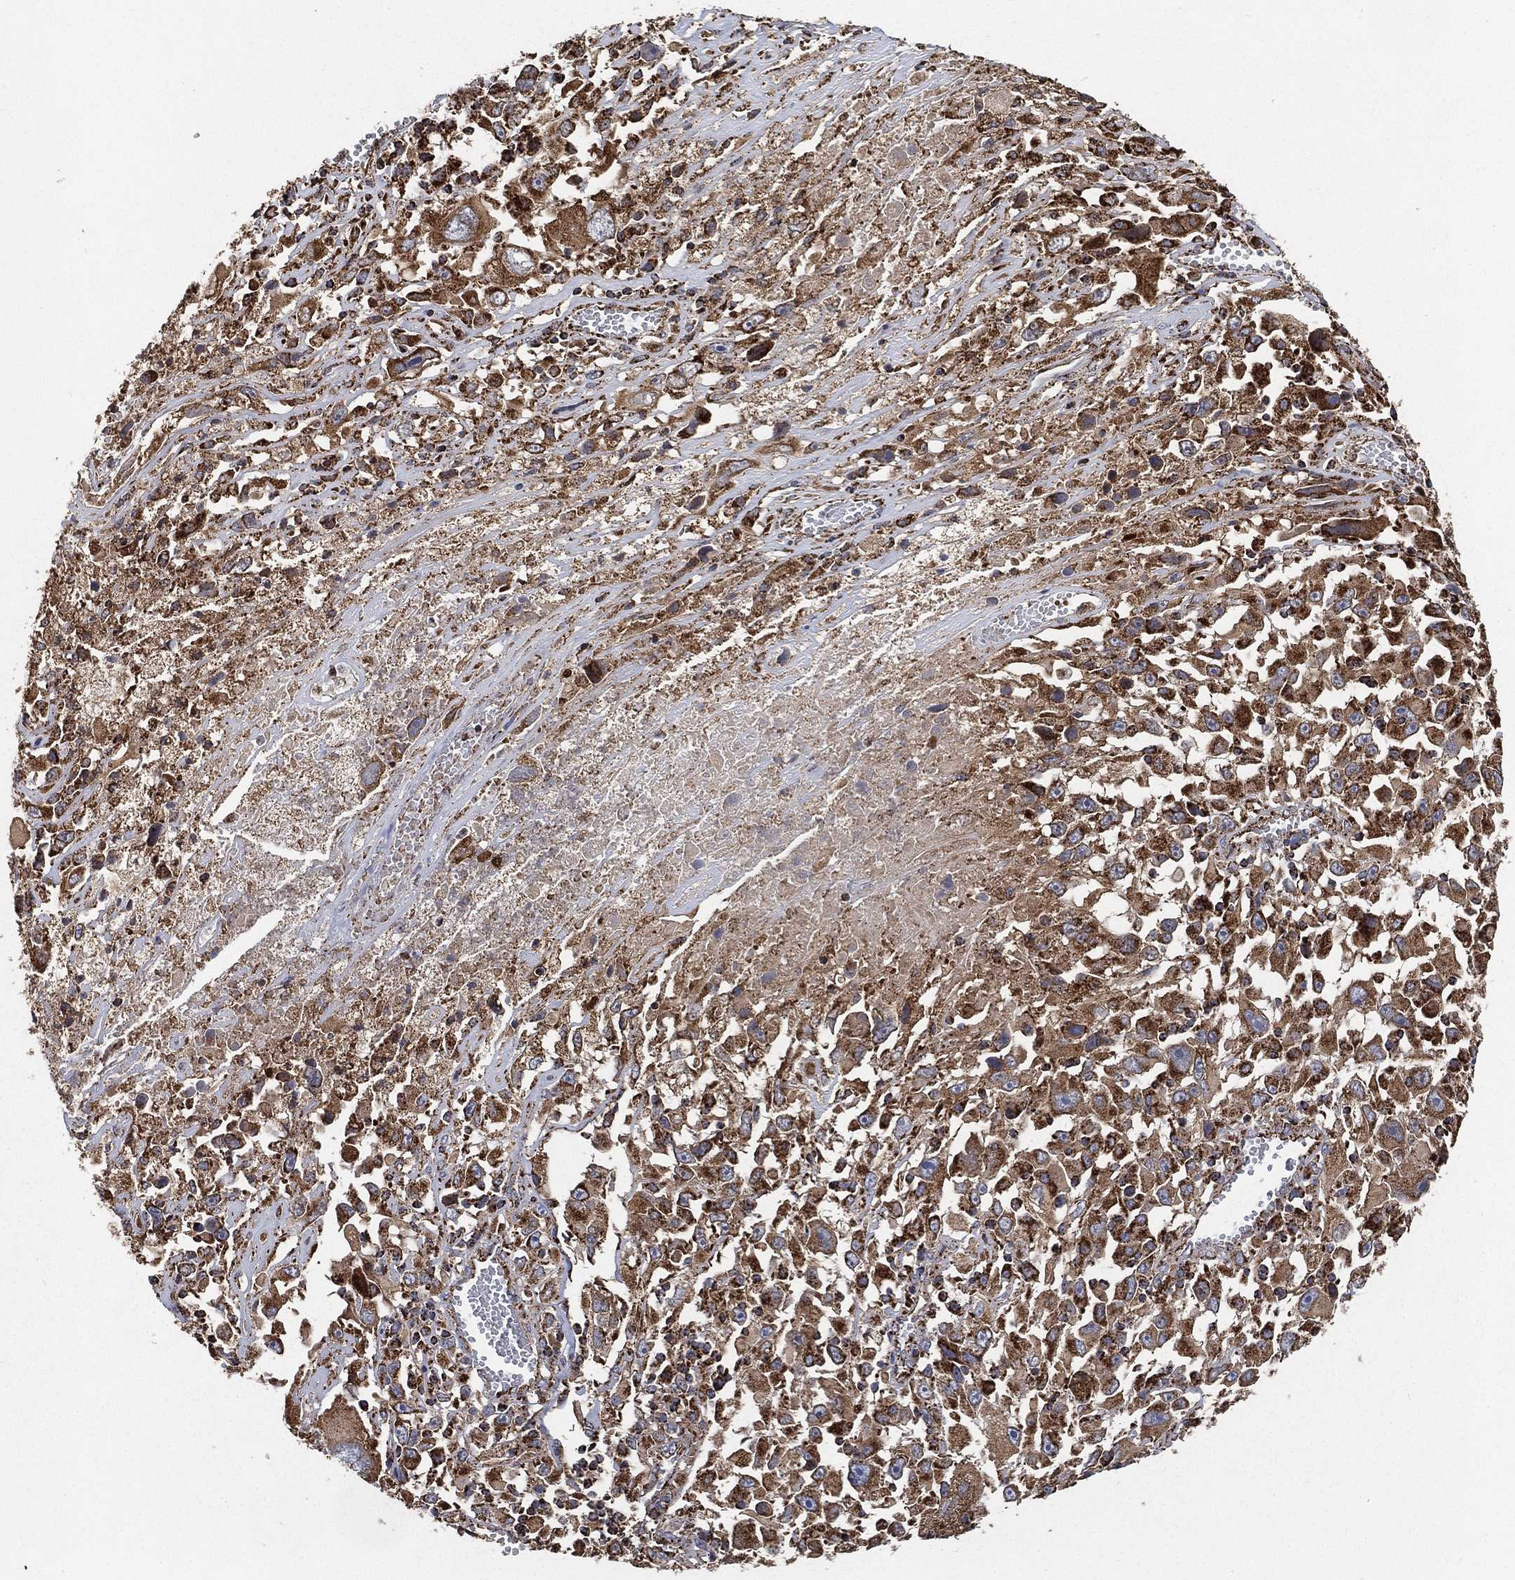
{"staining": {"intensity": "strong", "quantity": ">75%", "location": "cytoplasmic/membranous"}, "tissue": "melanoma", "cell_type": "Tumor cells", "image_type": "cancer", "snomed": [{"axis": "morphology", "description": "Malignant melanoma, Metastatic site"}, {"axis": "topography", "description": "Soft tissue"}], "caption": "DAB immunohistochemical staining of human melanoma displays strong cytoplasmic/membranous protein expression in about >75% of tumor cells.", "gene": "SLC38A7", "patient": {"sex": "male", "age": 50}}